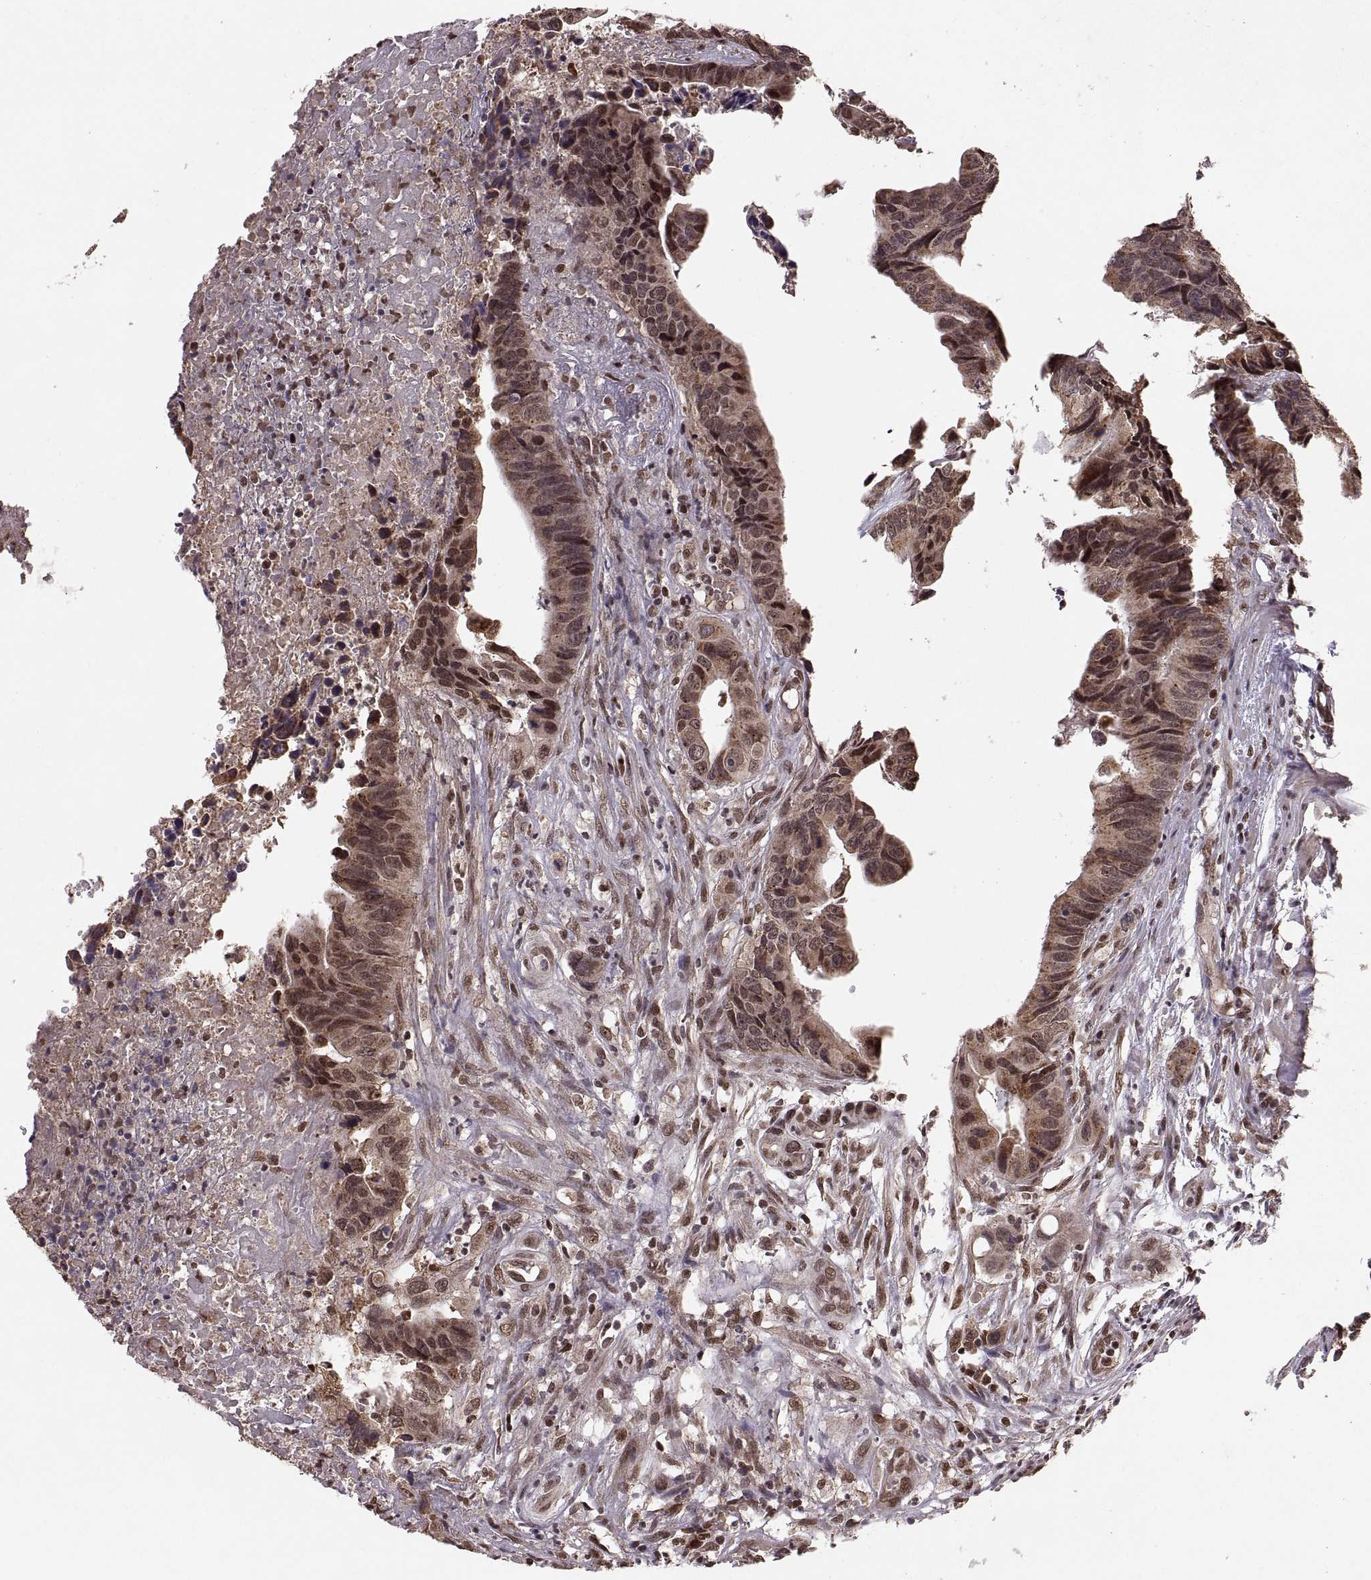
{"staining": {"intensity": "moderate", "quantity": ">75%", "location": "cytoplasmic/membranous"}, "tissue": "colorectal cancer", "cell_type": "Tumor cells", "image_type": "cancer", "snomed": [{"axis": "morphology", "description": "Adenocarcinoma, NOS"}, {"axis": "topography", "description": "Colon"}], "caption": "This image demonstrates immunohistochemistry (IHC) staining of colorectal adenocarcinoma, with medium moderate cytoplasmic/membranous positivity in about >75% of tumor cells.", "gene": "RFT1", "patient": {"sex": "female", "age": 87}}